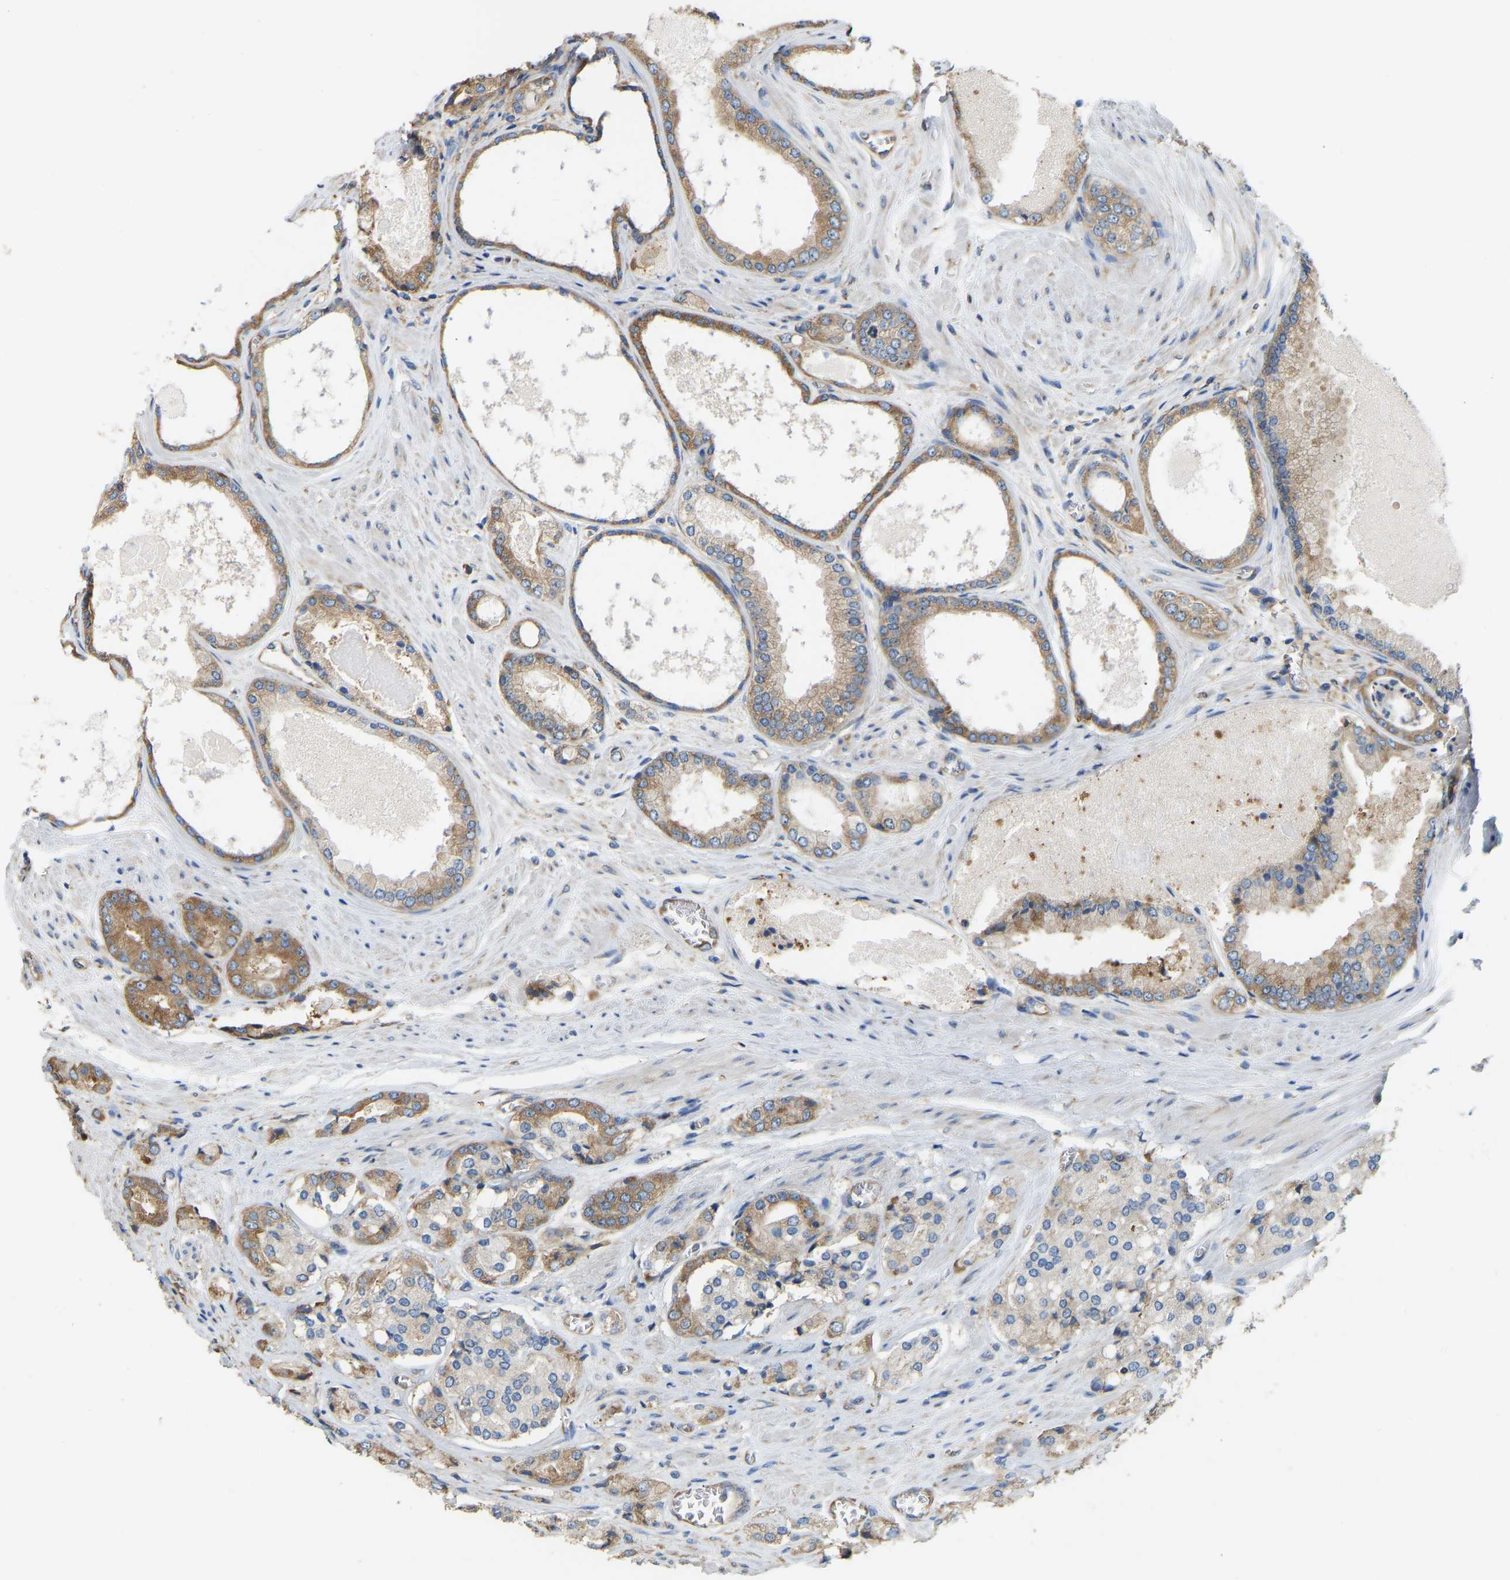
{"staining": {"intensity": "moderate", "quantity": ">75%", "location": "cytoplasmic/membranous"}, "tissue": "prostate cancer", "cell_type": "Tumor cells", "image_type": "cancer", "snomed": [{"axis": "morphology", "description": "Adenocarcinoma, High grade"}, {"axis": "topography", "description": "Prostate"}], "caption": "Immunohistochemistry (DAB (3,3'-diaminobenzidine)) staining of prostate cancer exhibits moderate cytoplasmic/membranous protein expression in approximately >75% of tumor cells. (IHC, brightfield microscopy, high magnification).", "gene": "RPS6KB2", "patient": {"sex": "male", "age": 65}}